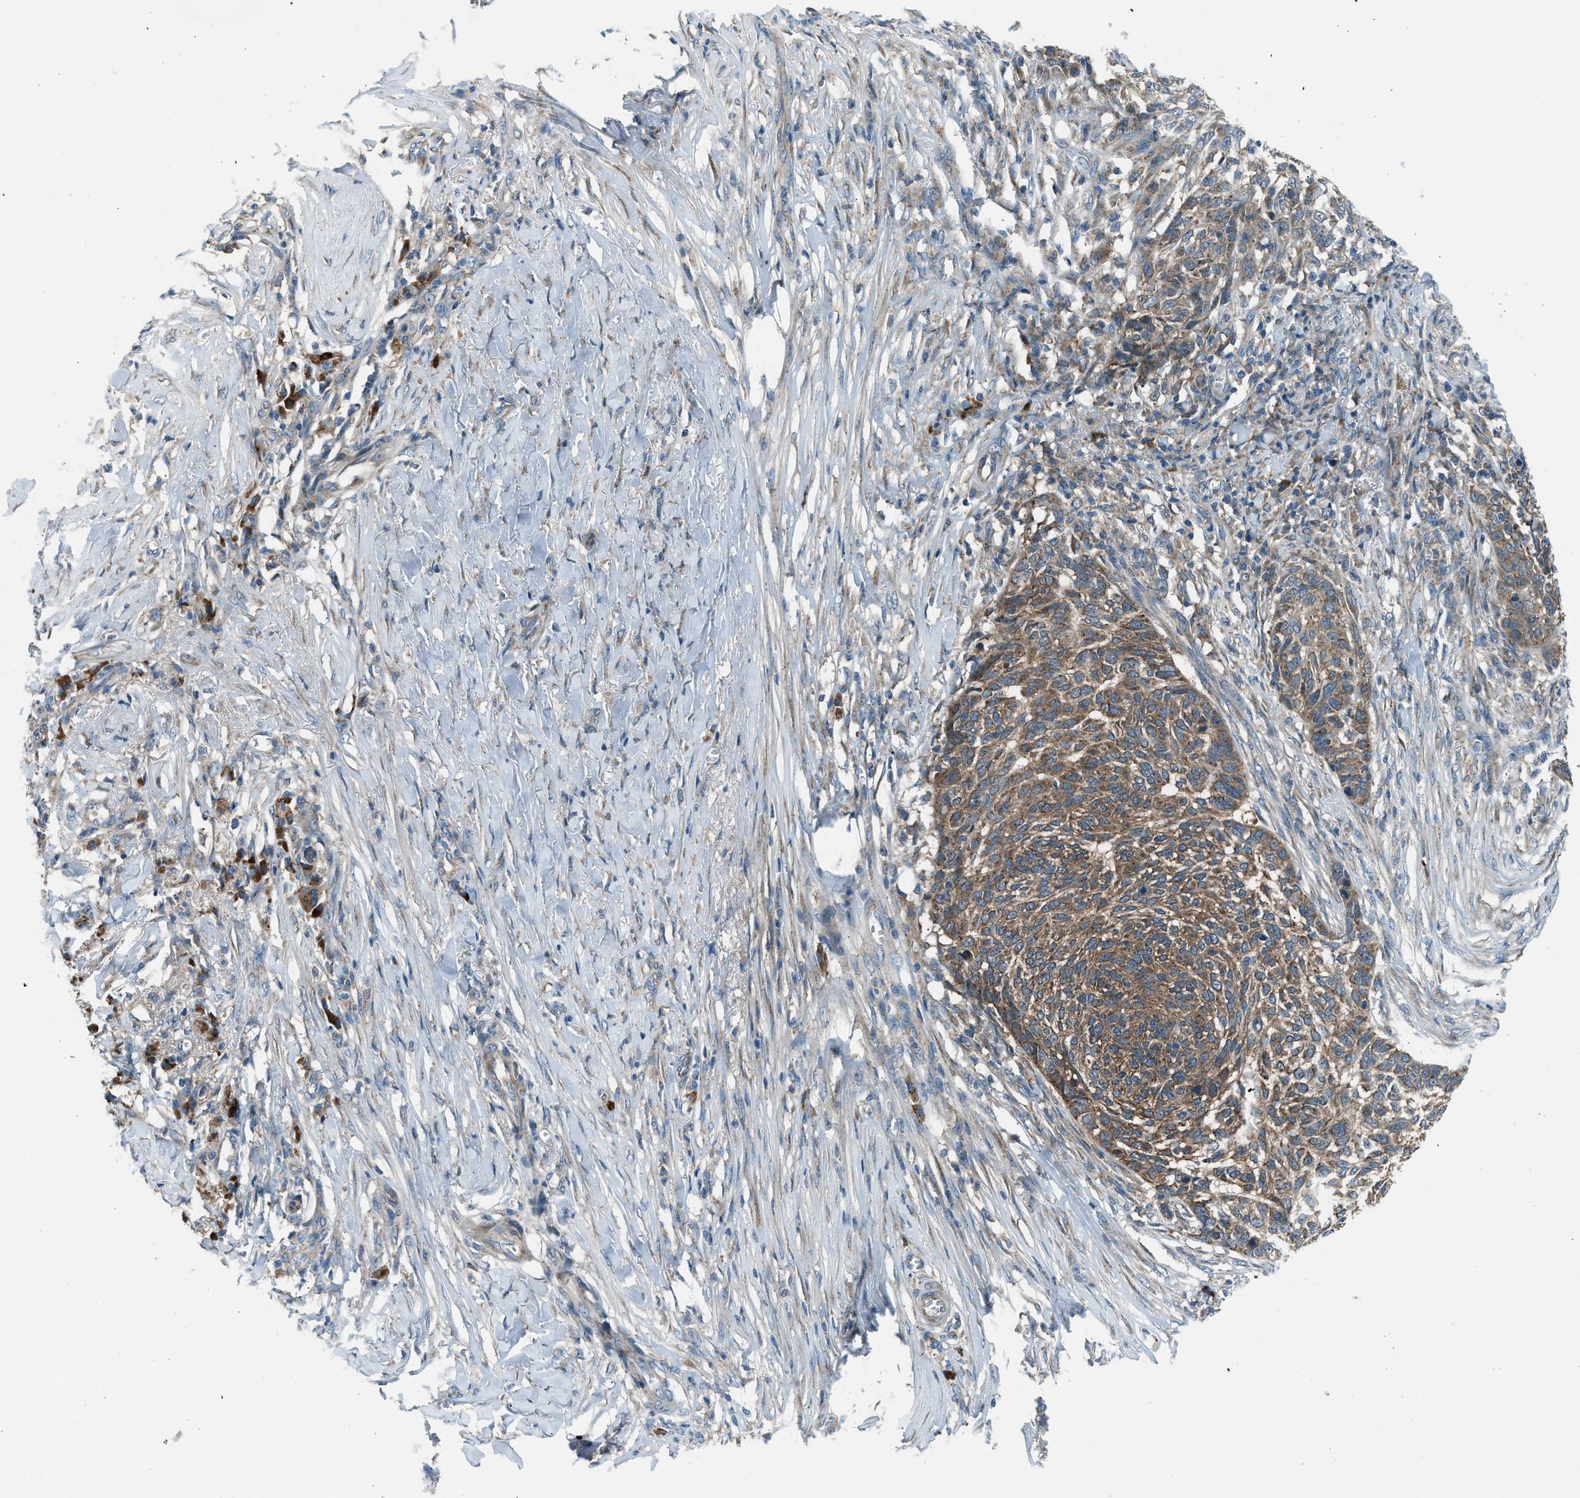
{"staining": {"intensity": "moderate", "quantity": ">75%", "location": "cytoplasmic/membranous"}, "tissue": "skin cancer", "cell_type": "Tumor cells", "image_type": "cancer", "snomed": [{"axis": "morphology", "description": "Basal cell carcinoma"}, {"axis": "topography", "description": "Skin"}], "caption": "Brown immunohistochemical staining in human skin basal cell carcinoma displays moderate cytoplasmic/membranous positivity in about >75% of tumor cells.", "gene": "EDARADD", "patient": {"sex": "male", "age": 85}}